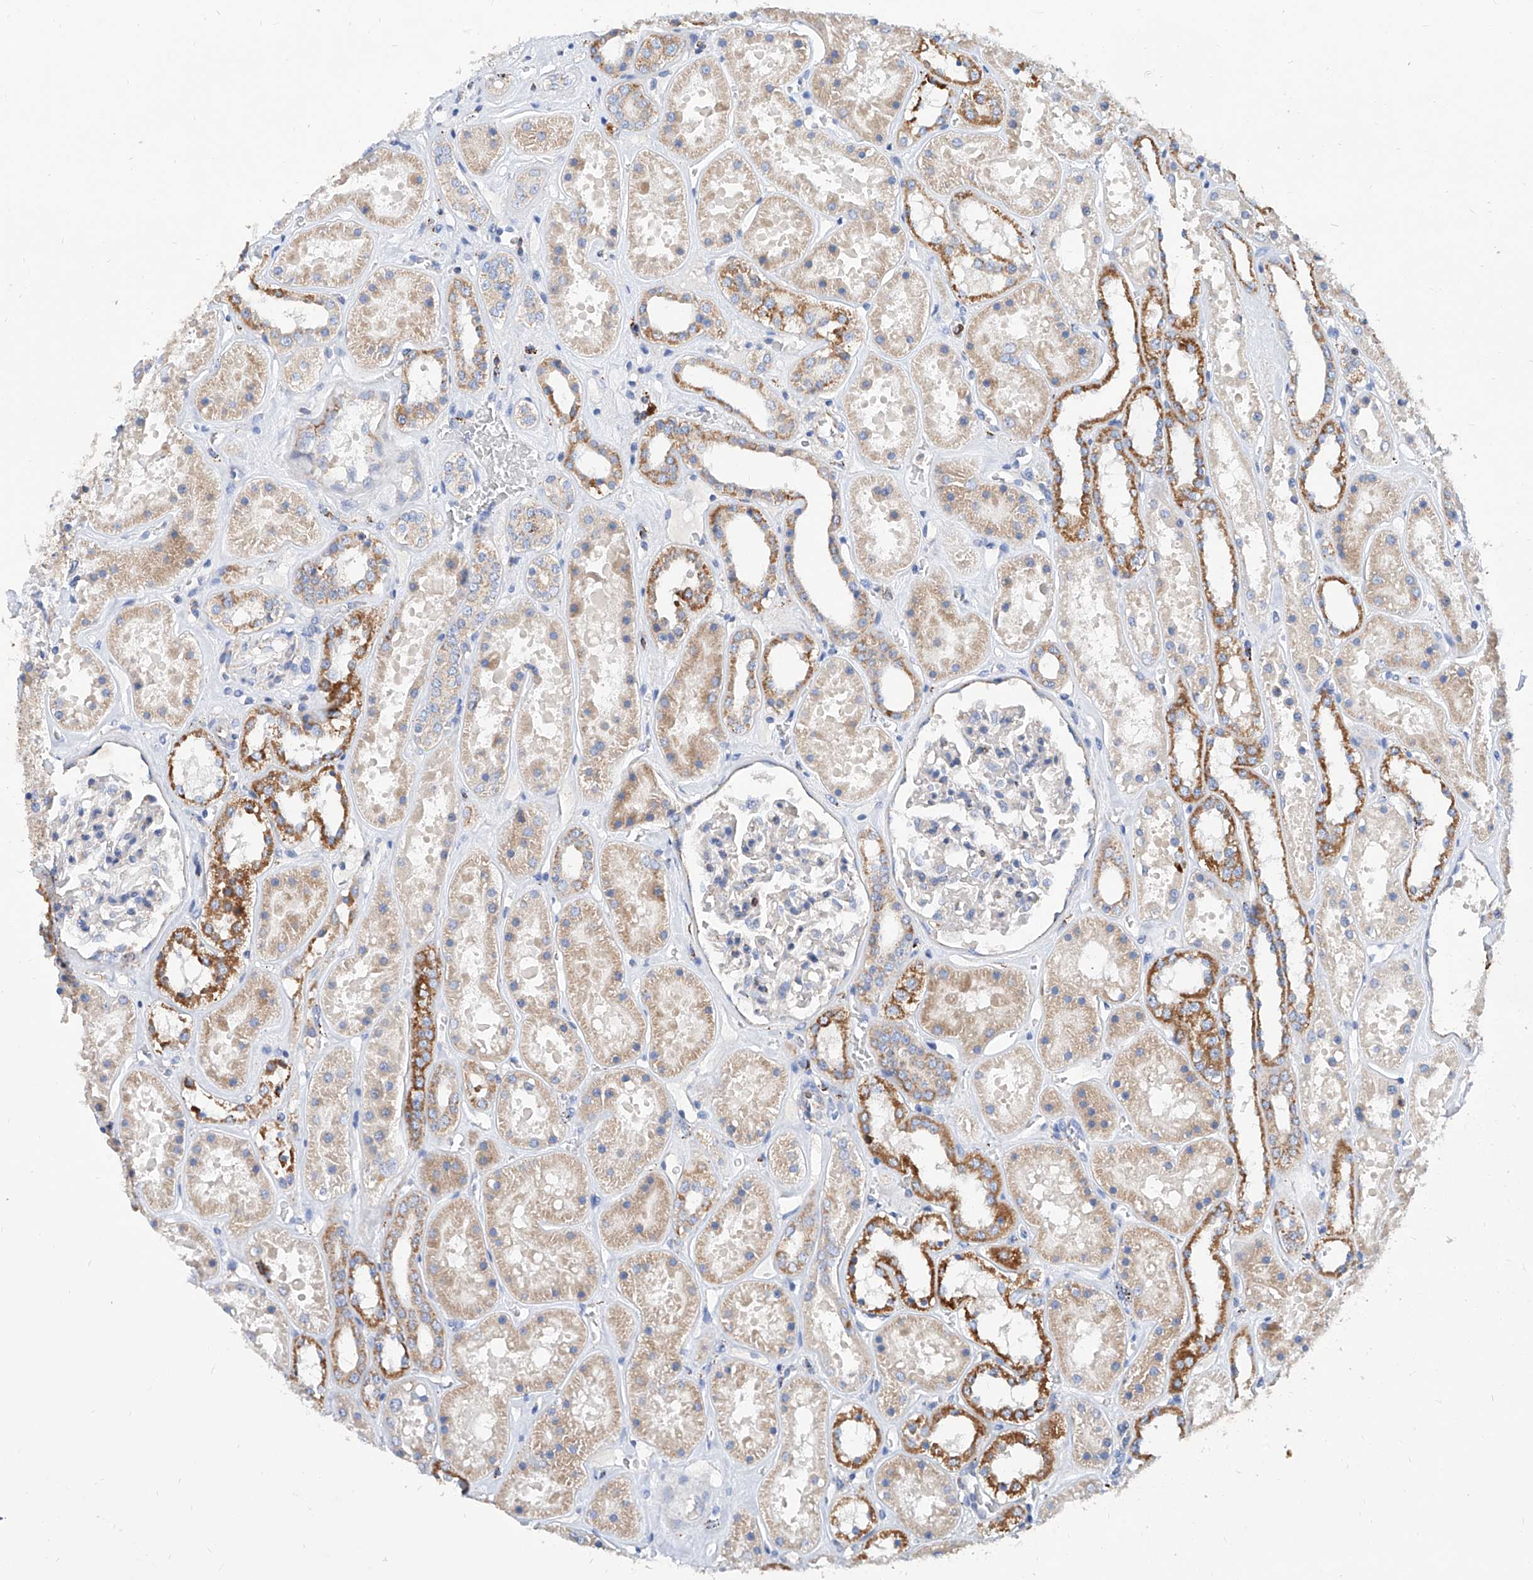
{"staining": {"intensity": "negative", "quantity": "none", "location": "none"}, "tissue": "kidney", "cell_type": "Cells in glomeruli", "image_type": "normal", "snomed": [{"axis": "morphology", "description": "Normal tissue, NOS"}, {"axis": "topography", "description": "Kidney"}], "caption": "Immunohistochemistry (IHC) histopathology image of normal kidney: kidney stained with DAB (3,3'-diaminobenzidine) demonstrates no significant protein staining in cells in glomeruli. The staining is performed using DAB (3,3'-diaminobenzidine) brown chromogen with nuclei counter-stained in using hematoxylin.", "gene": "CPNE5", "patient": {"sex": "female", "age": 41}}